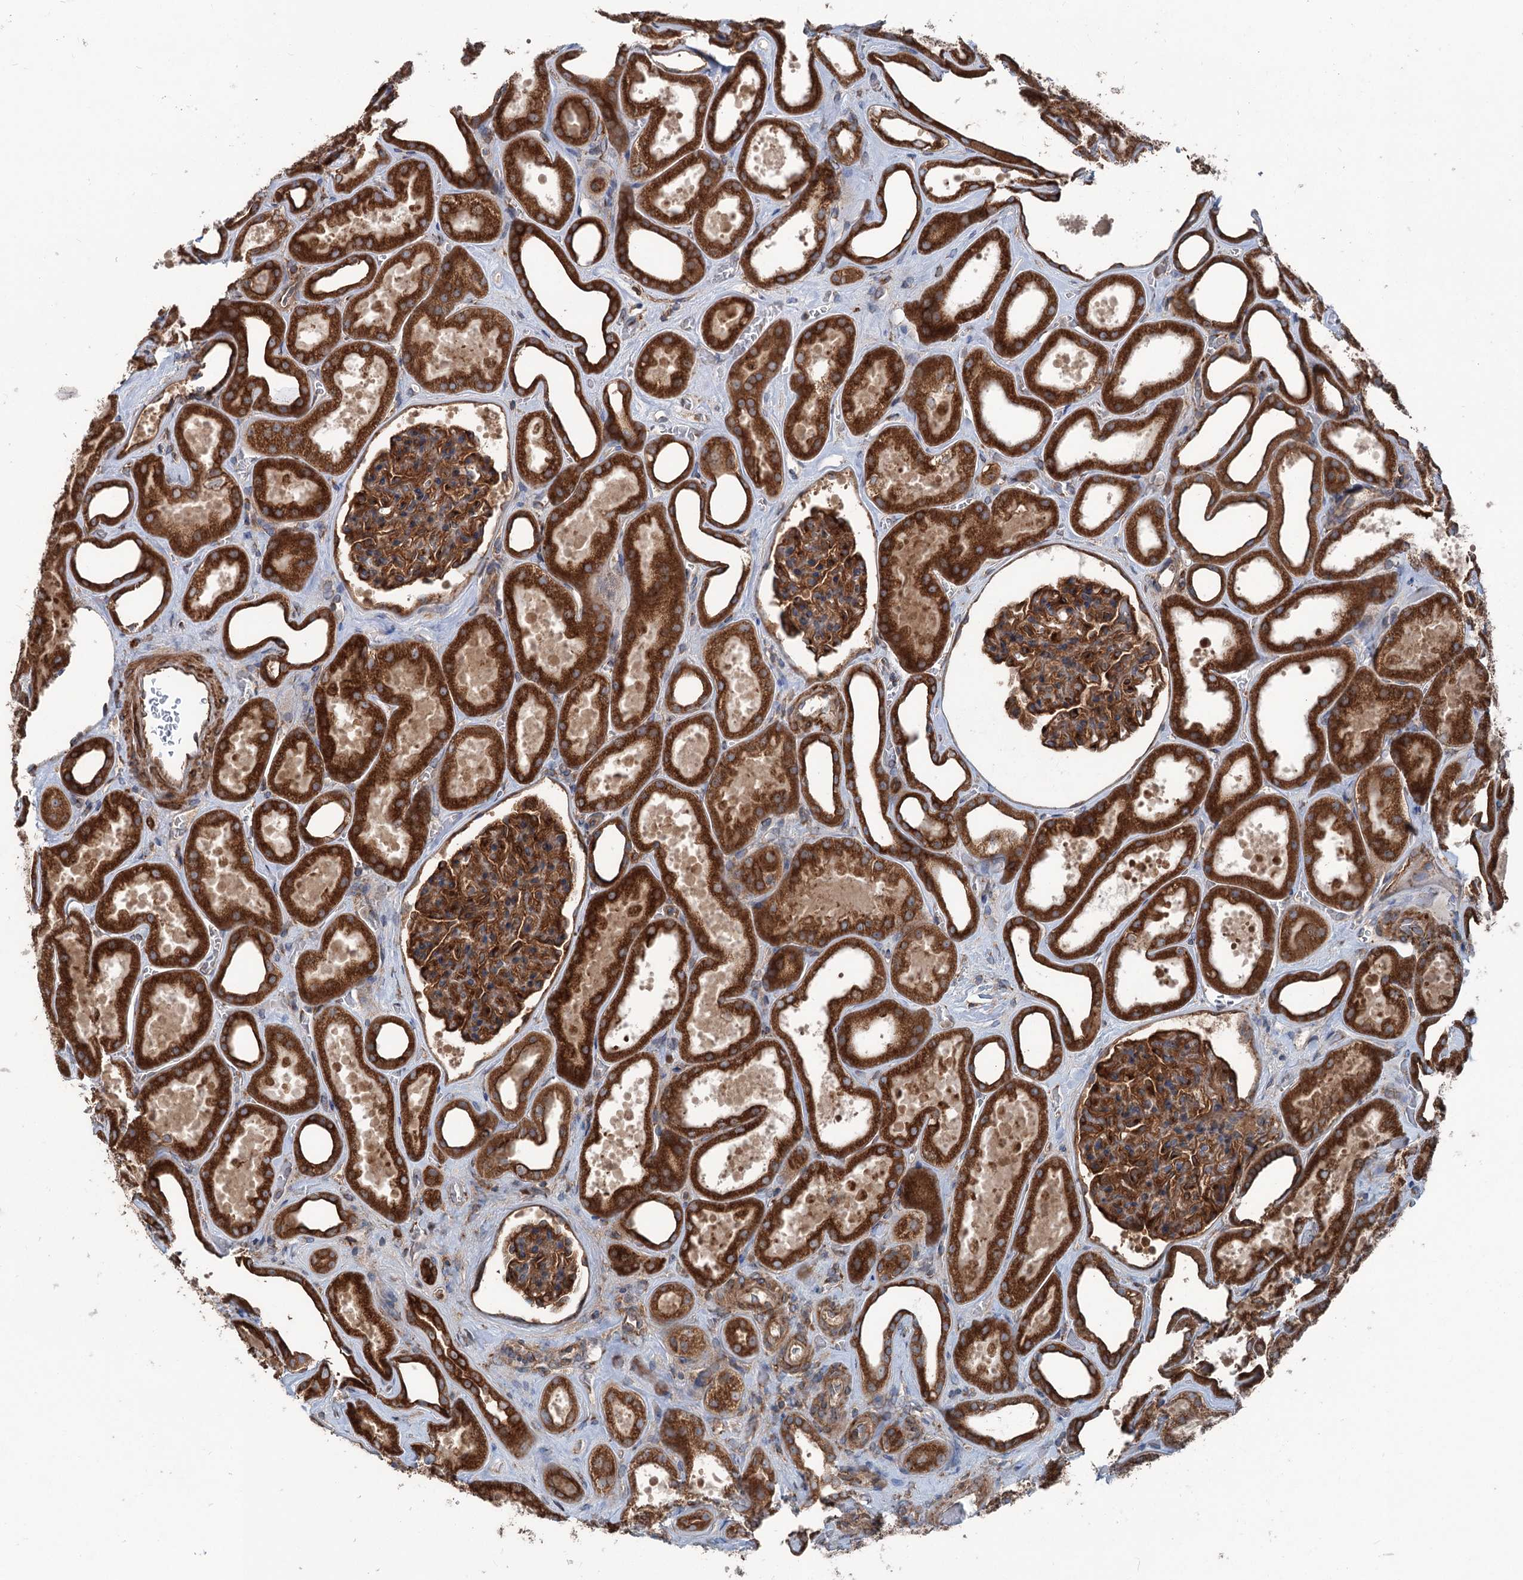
{"staining": {"intensity": "strong", "quantity": ">75%", "location": "cytoplasmic/membranous"}, "tissue": "kidney", "cell_type": "Cells in glomeruli", "image_type": "normal", "snomed": [{"axis": "morphology", "description": "Normal tissue, NOS"}, {"axis": "morphology", "description": "Adenocarcinoma, NOS"}, {"axis": "topography", "description": "Kidney"}], "caption": "IHC histopathology image of unremarkable kidney: human kidney stained using IHC demonstrates high levels of strong protein expression localized specifically in the cytoplasmic/membranous of cells in glomeruli, appearing as a cytoplasmic/membranous brown color.", "gene": "CALCOCO1", "patient": {"sex": "female", "age": 68}}